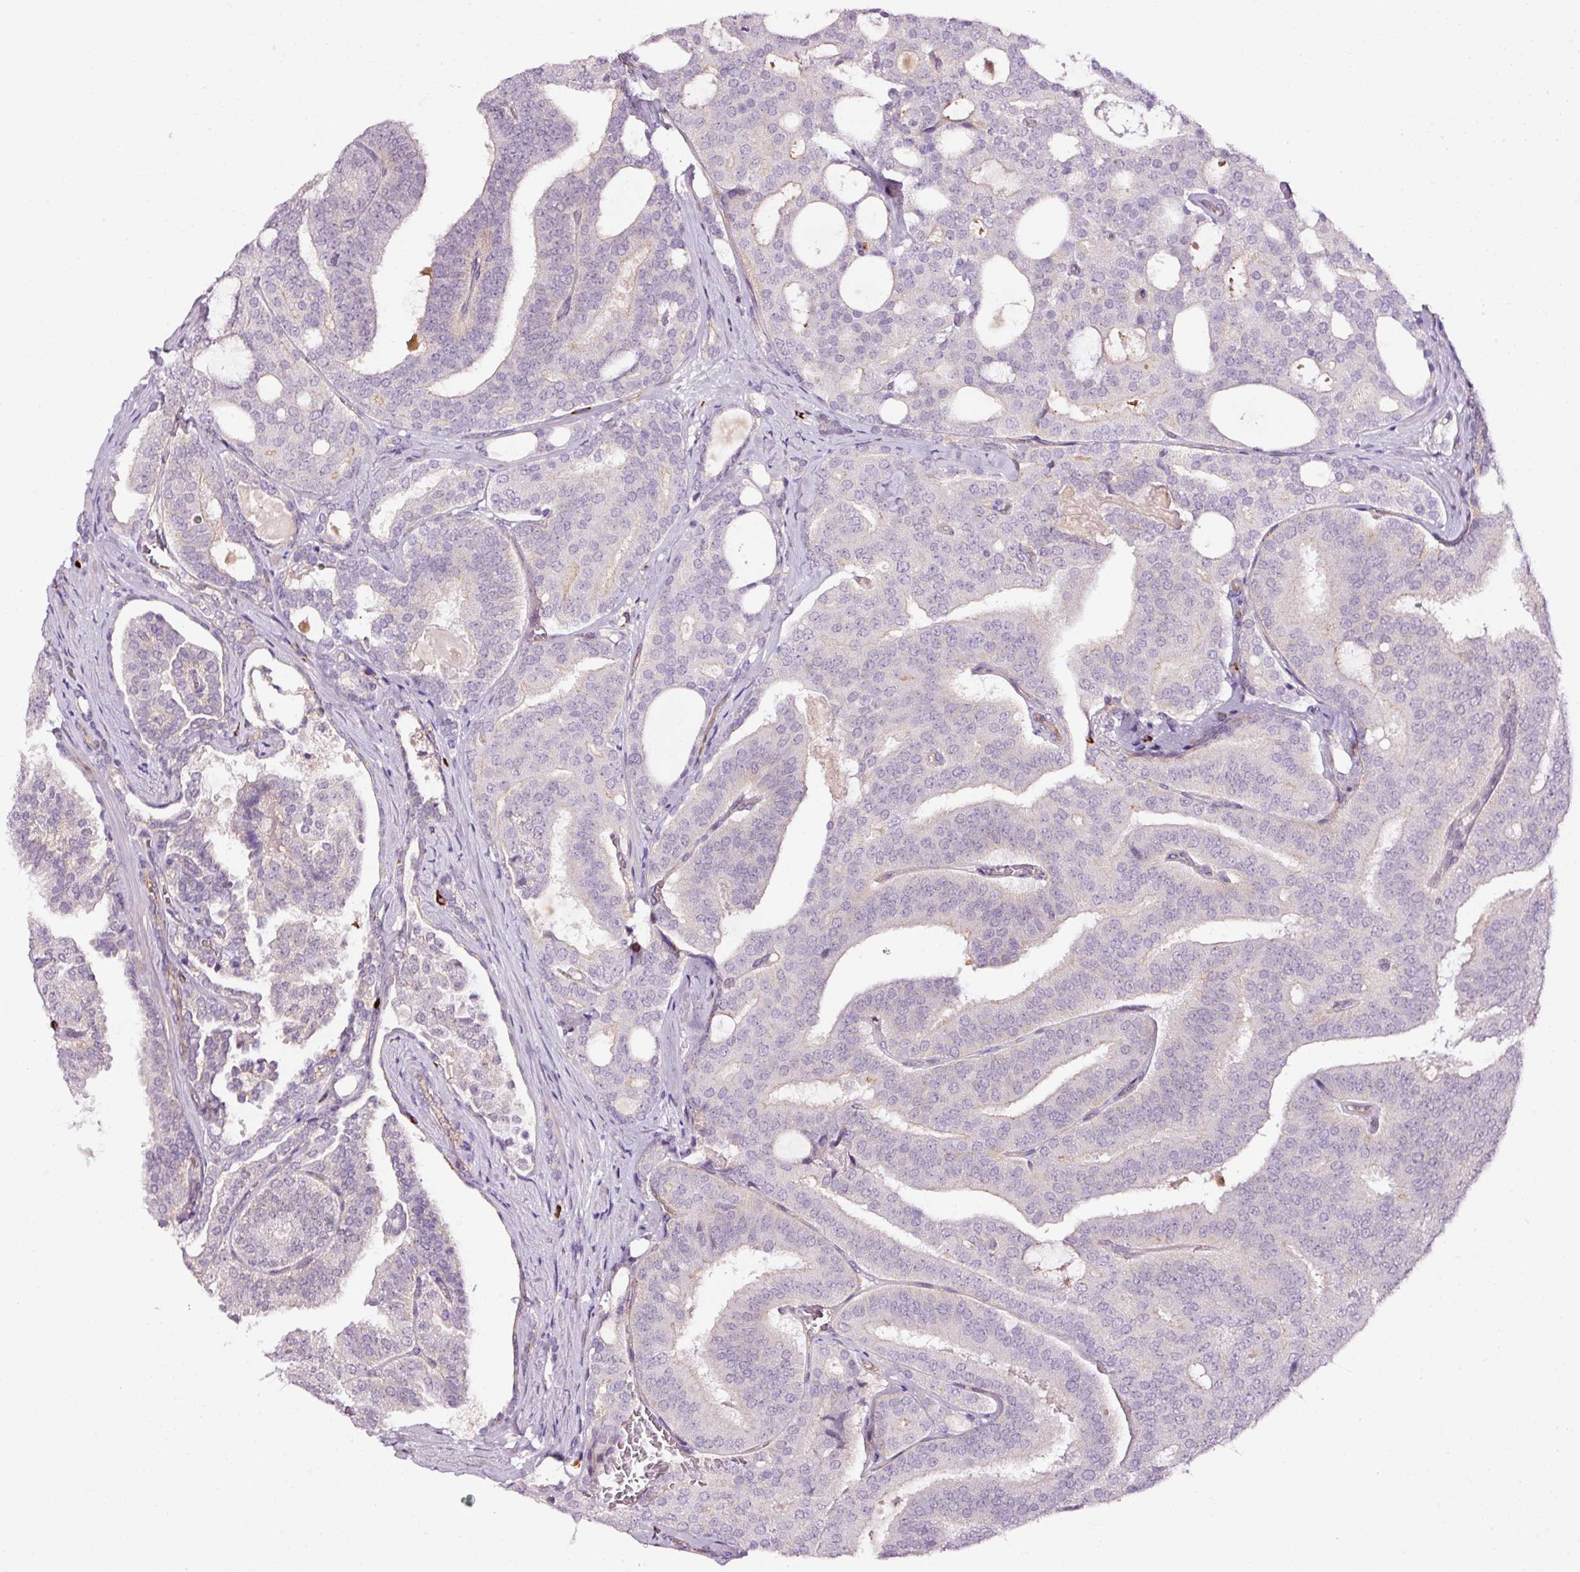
{"staining": {"intensity": "negative", "quantity": "none", "location": "none"}, "tissue": "prostate cancer", "cell_type": "Tumor cells", "image_type": "cancer", "snomed": [{"axis": "morphology", "description": "Adenocarcinoma, High grade"}, {"axis": "topography", "description": "Prostate"}], "caption": "A photomicrograph of prostate cancer (adenocarcinoma (high-grade)) stained for a protein exhibits no brown staining in tumor cells.", "gene": "ABCB4", "patient": {"sex": "male", "age": 65}}